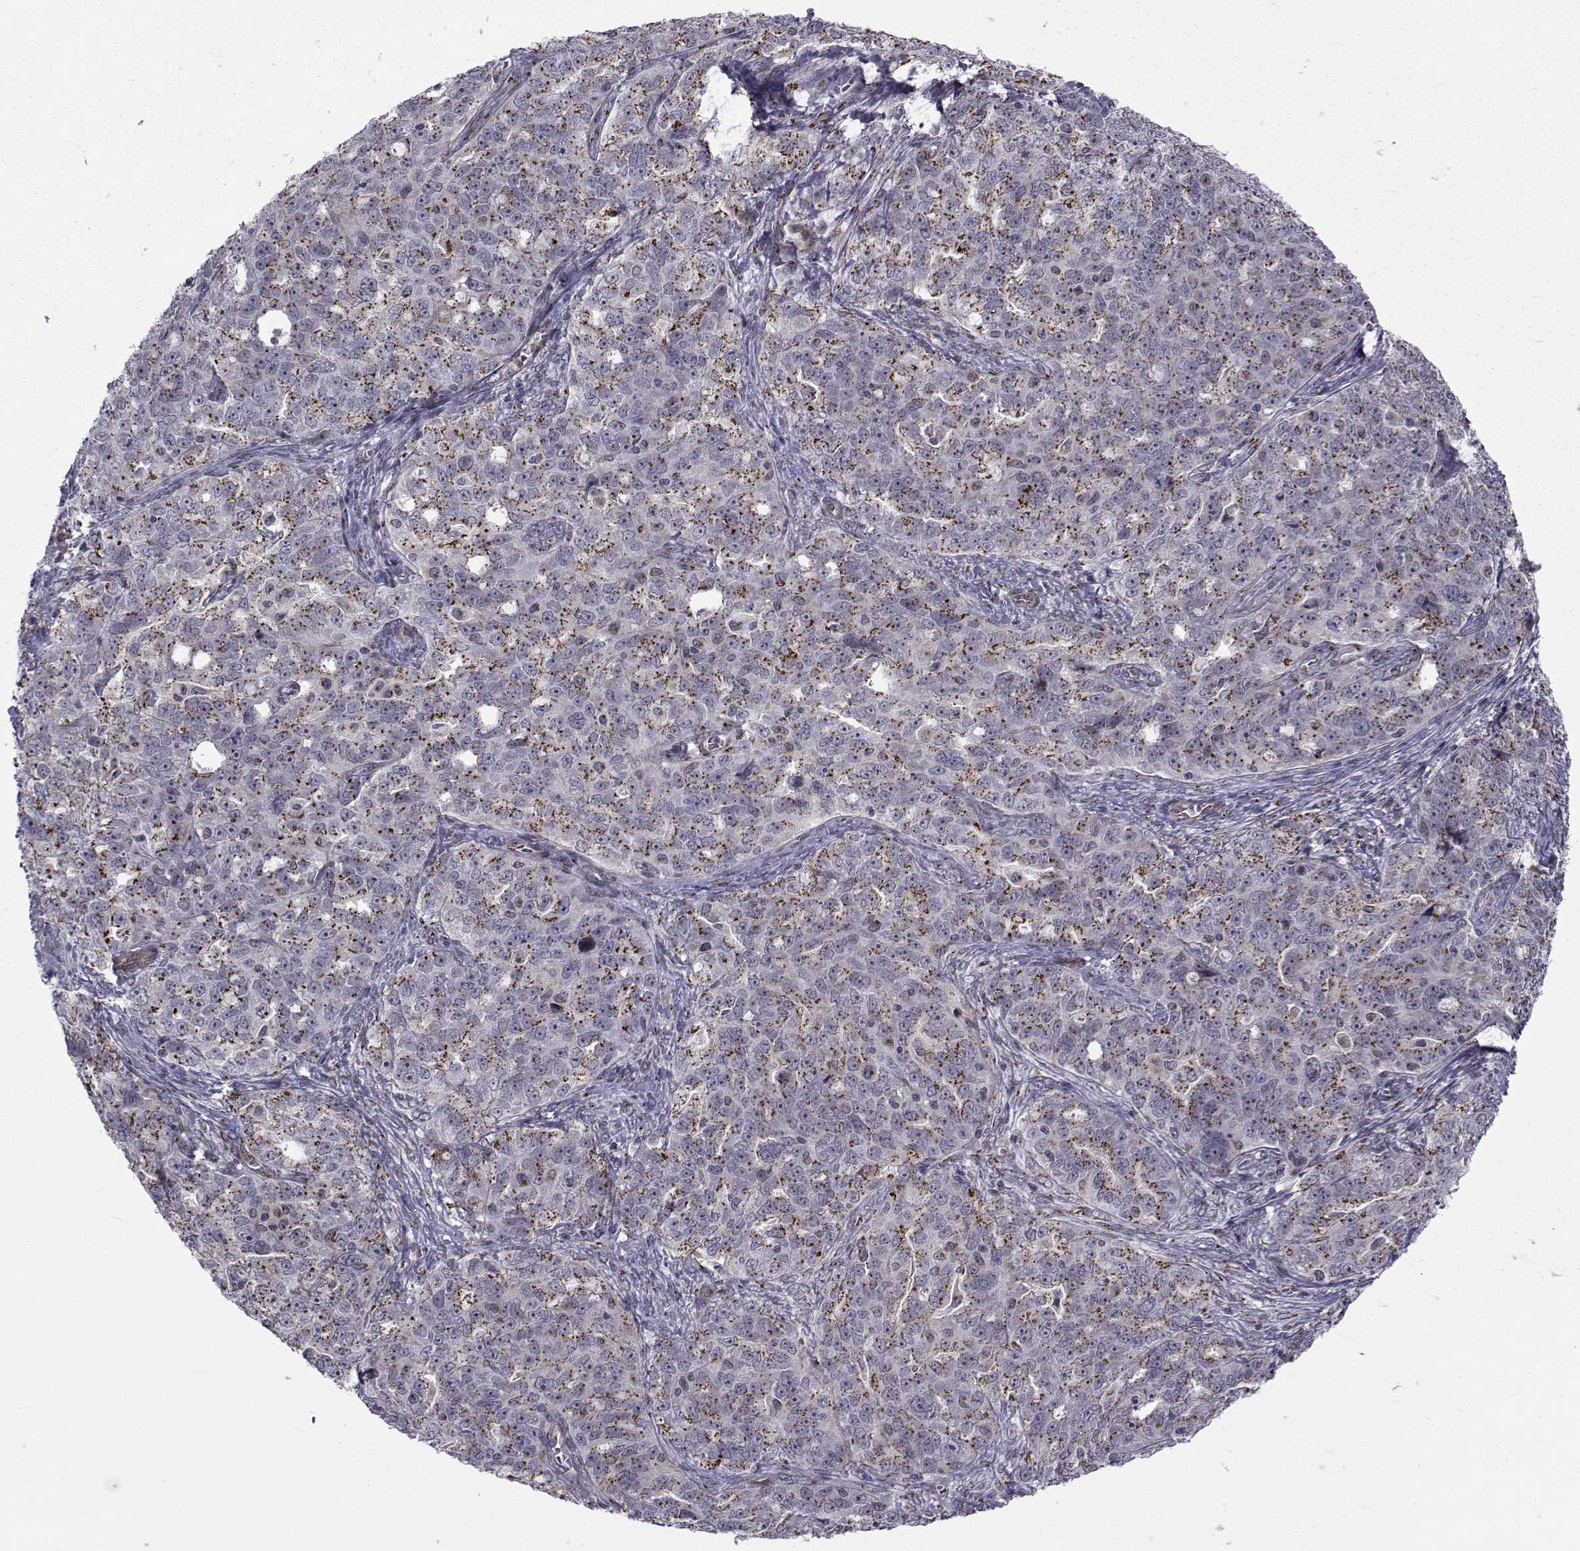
{"staining": {"intensity": "moderate", "quantity": "25%-75%", "location": "cytoplasmic/membranous"}, "tissue": "ovarian cancer", "cell_type": "Tumor cells", "image_type": "cancer", "snomed": [{"axis": "morphology", "description": "Cystadenocarcinoma, serous, NOS"}, {"axis": "topography", "description": "Ovary"}], "caption": "Protein expression analysis of human ovarian cancer reveals moderate cytoplasmic/membranous positivity in about 25%-75% of tumor cells.", "gene": "ATP6V1C2", "patient": {"sex": "female", "age": 51}}